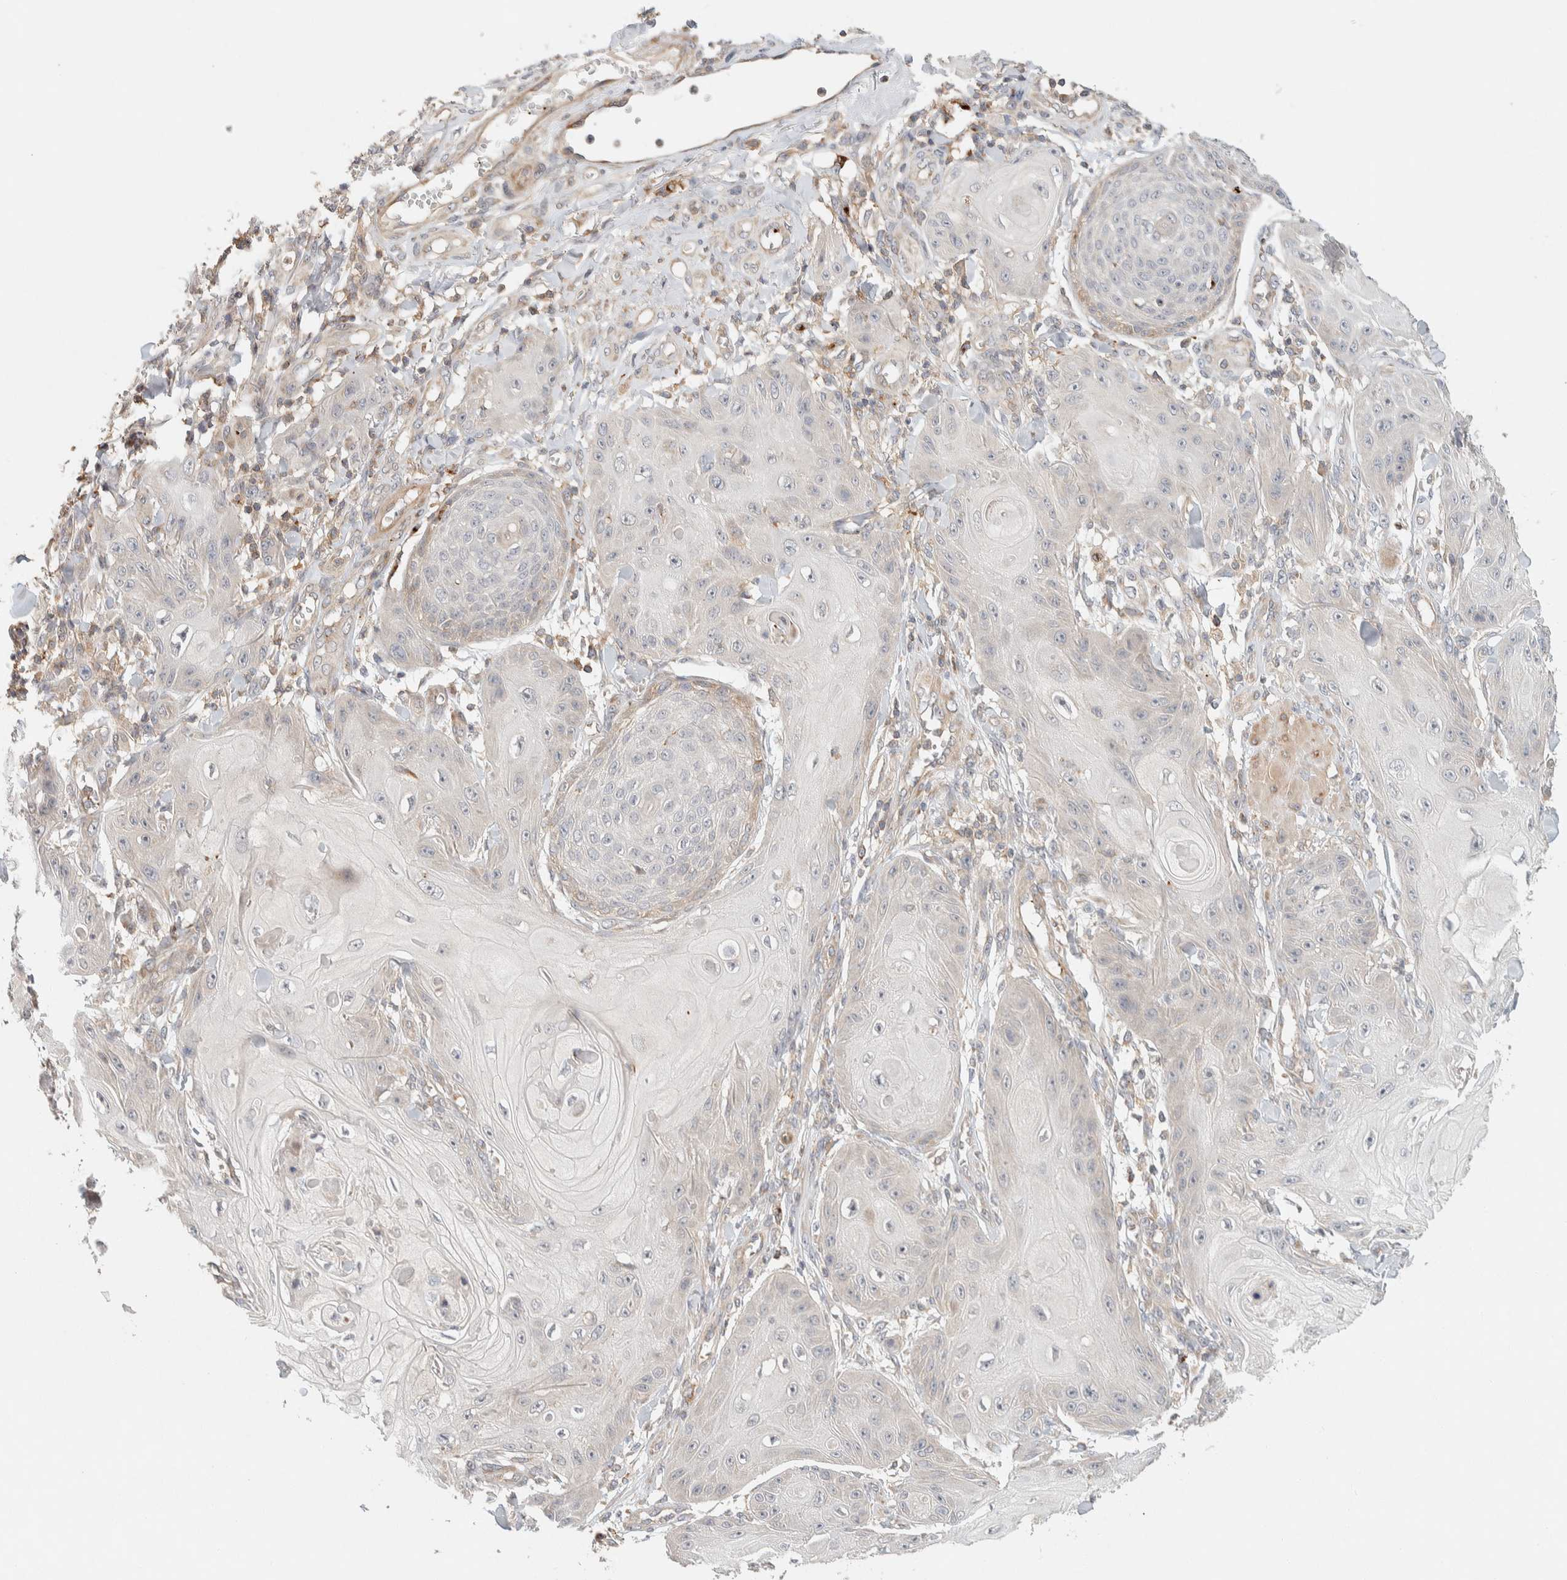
{"staining": {"intensity": "negative", "quantity": "none", "location": "none"}, "tissue": "skin cancer", "cell_type": "Tumor cells", "image_type": "cancer", "snomed": [{"axis": "morphology", "description": "Squamous cell carcinoma, NOS"}, {"axis": "topography", "description": "Skin"}], "caption": "DAB (3,3'-diaminobenzidine) immunohistochemical staining of skin cancer (squamous cell carcinoma) displays no significant positivity in tumor cells.", "gene": "KIF9", "patient": {"sex": "male", "age": 74}}